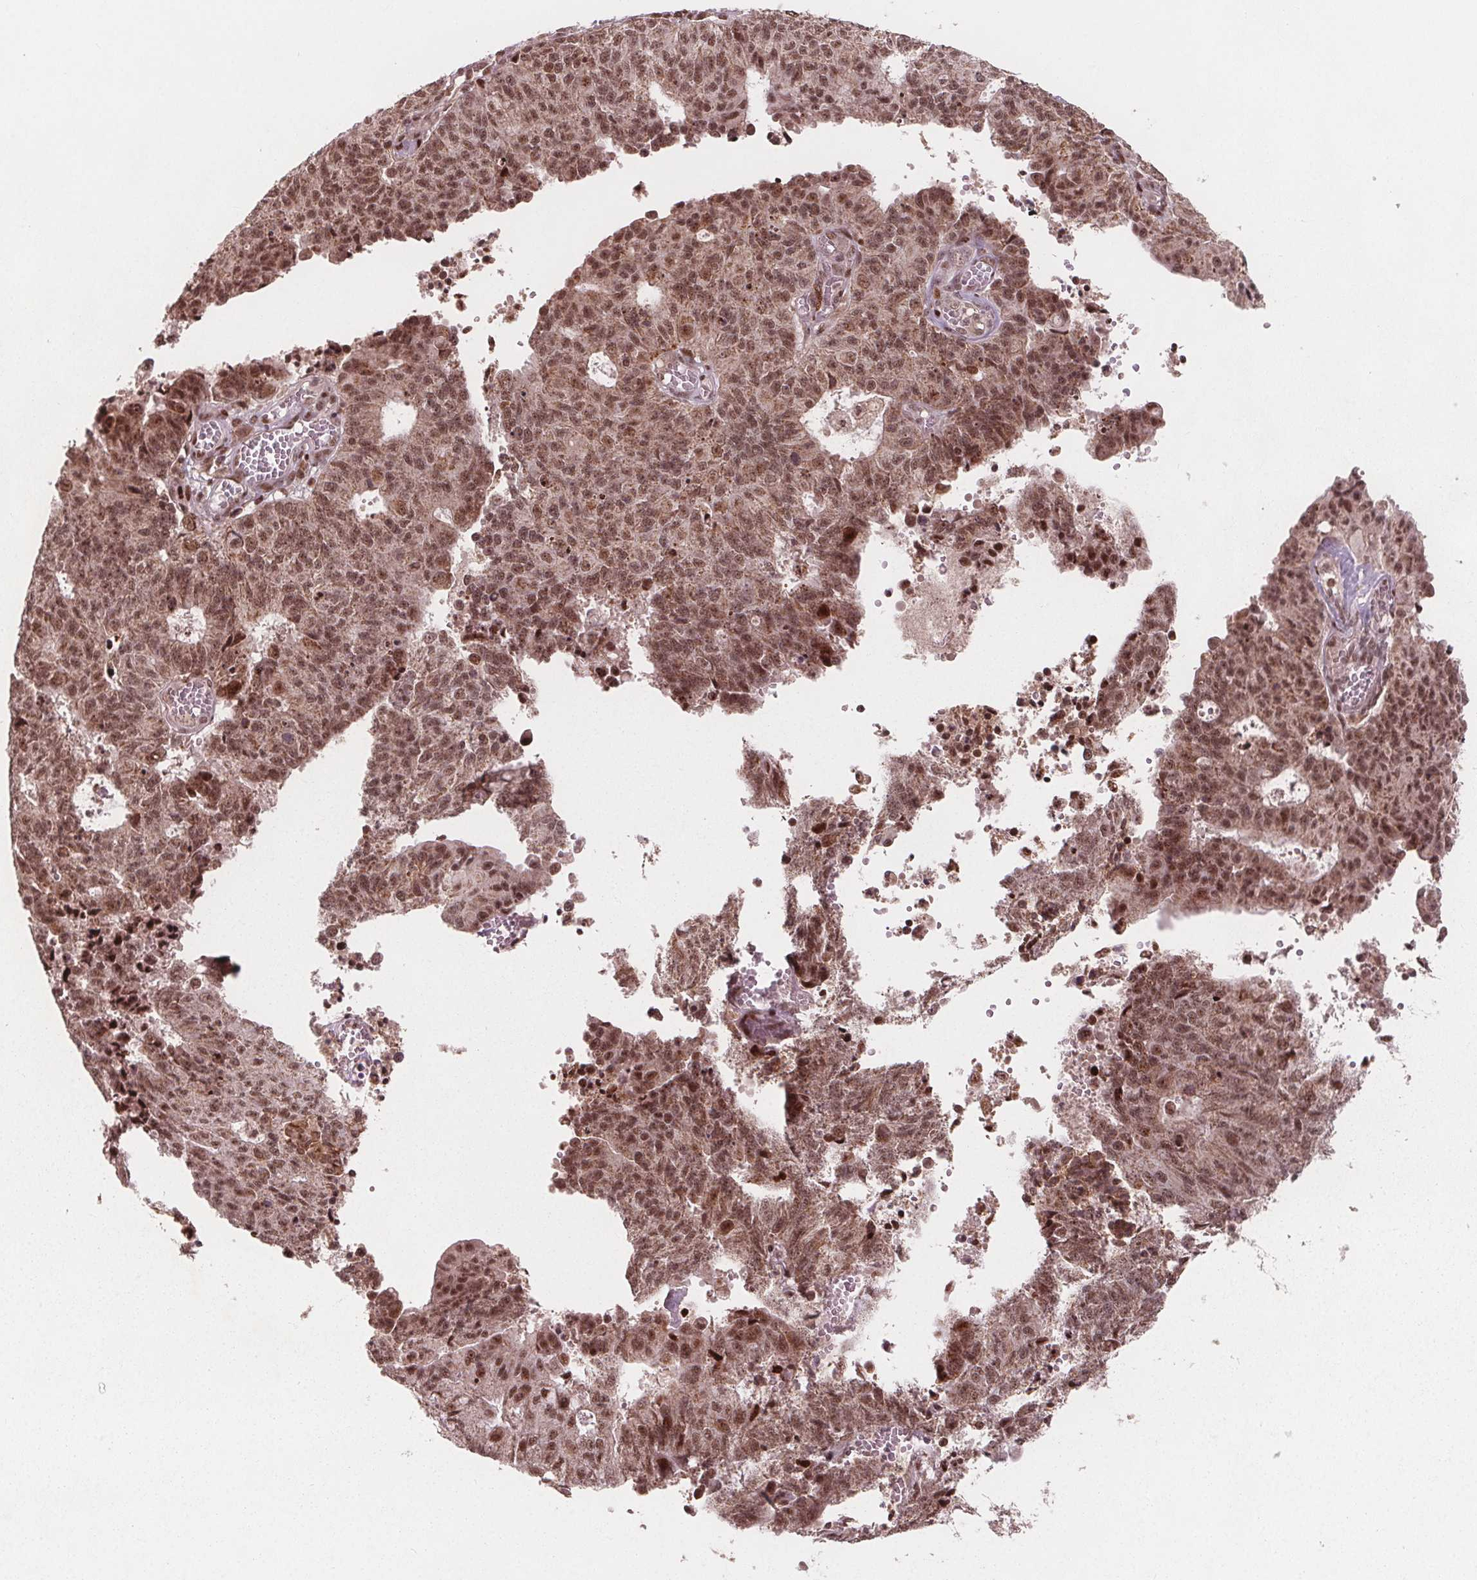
{"staining": {"intensity": "moderate", "quantity": ">75%", "location": "cytoplasmic/membranous,nuclear"}, "tissue": "endometrial cancer", "cell_type": "Tumor cells", "image_type": "cancer", "snomed": [{"axis": "morphology", "description": "Adenocarcinoma, NOS"}, {"axis": "topography", "description": "Endometrium"}], "caption": "There is medium levels of moderate cytoplasmic/membranous and nuclear expression in tumor cells of adenocarcinoma (endometrial), as demonstrated by immunohistochemical staining (brown color).", "gene": "SNRNP35", "patient": {"sex": "female", "age": 82}}